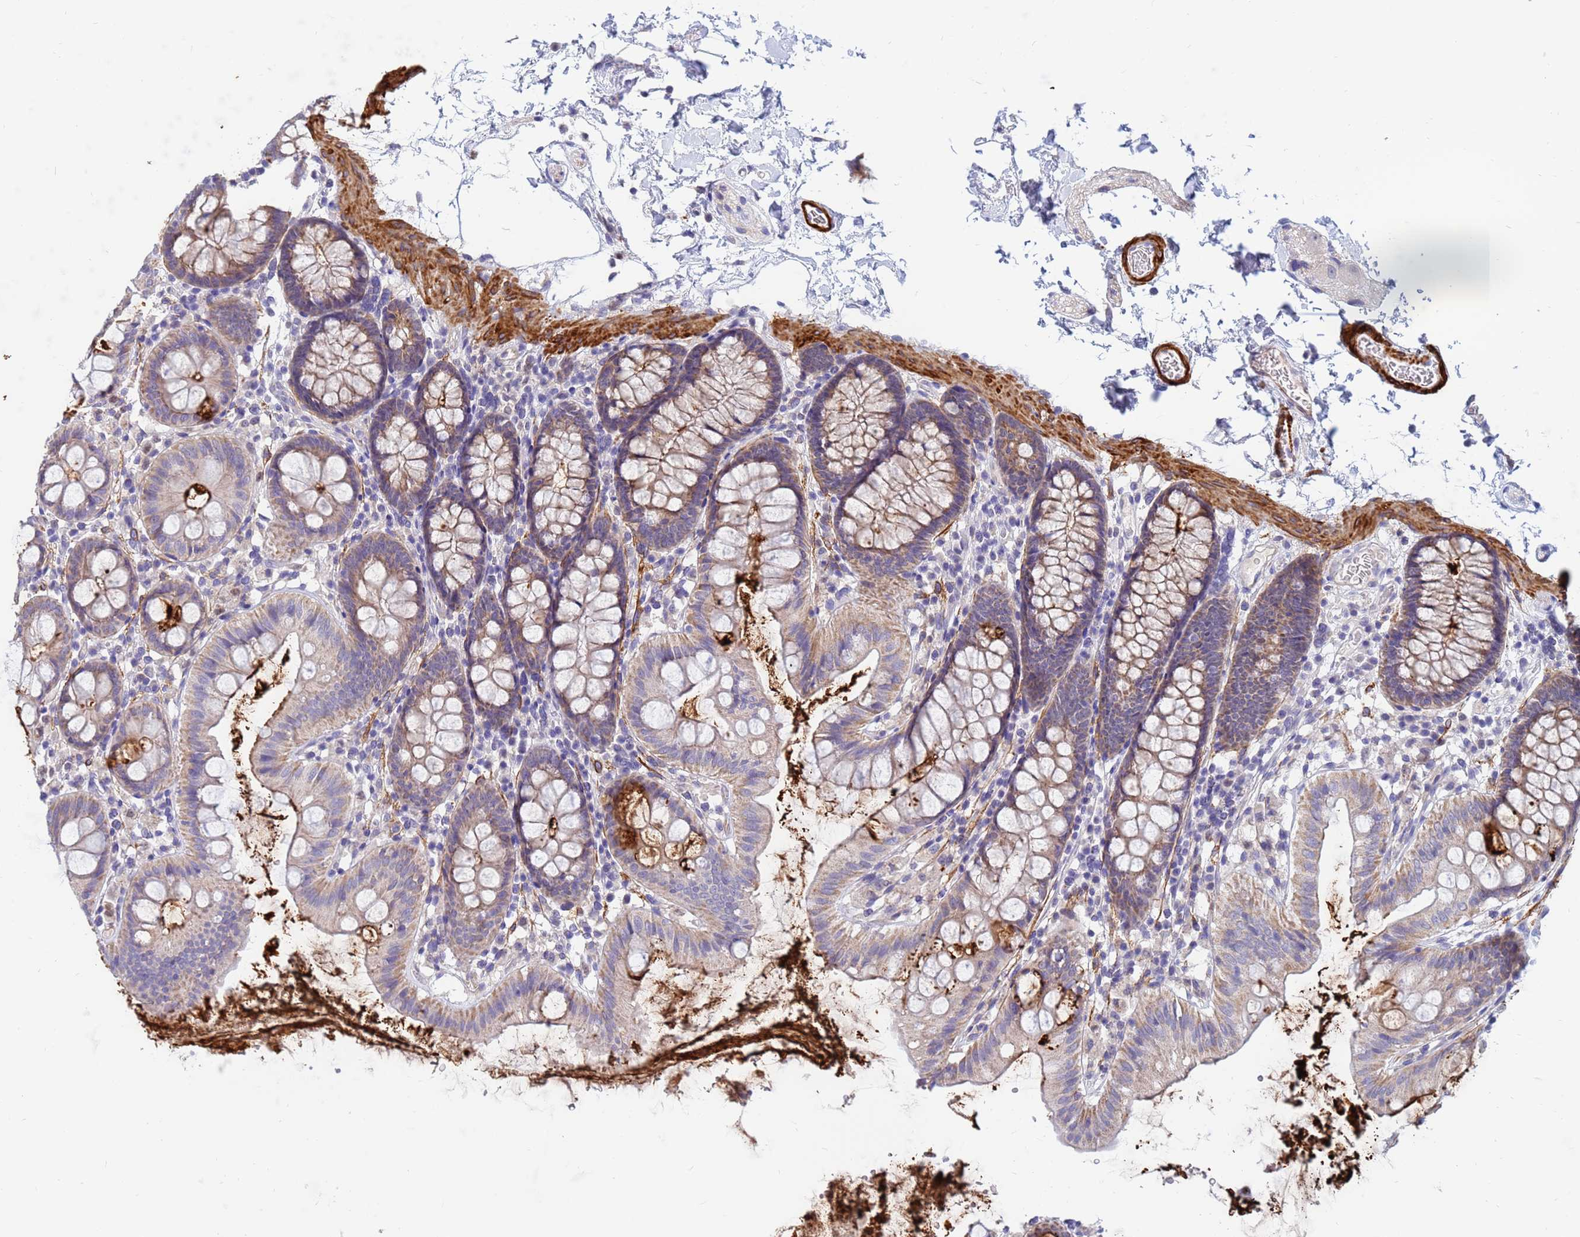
{"staining": {"intensity": "moderate", "quantity": "25%-75%", "location": "cytoplasmic/membranous"}, "tissue": "colon", "cell_type": "Endothelial cells", "image_type": "normal", "snomed": [{"axis": "morphology", "description": "Normal tissue, NOS"}, {"axis": "topography", "description": "Colon"}], "caption": "An immunohistochemistry photomicrograph of unremarkable tissue is shown. Protein staining in brown shows moderate cytoplasmic/membranous positivity in colon within endothelial cells. The staining is performed using DAB (3,3'-diaminobenzidine) brown chromogen to label protein expression. The nuclei are counter-stained blue using hematoxylin.", "gene": "SDR39U1", "patient": {"sex": "male", "age": 75}}